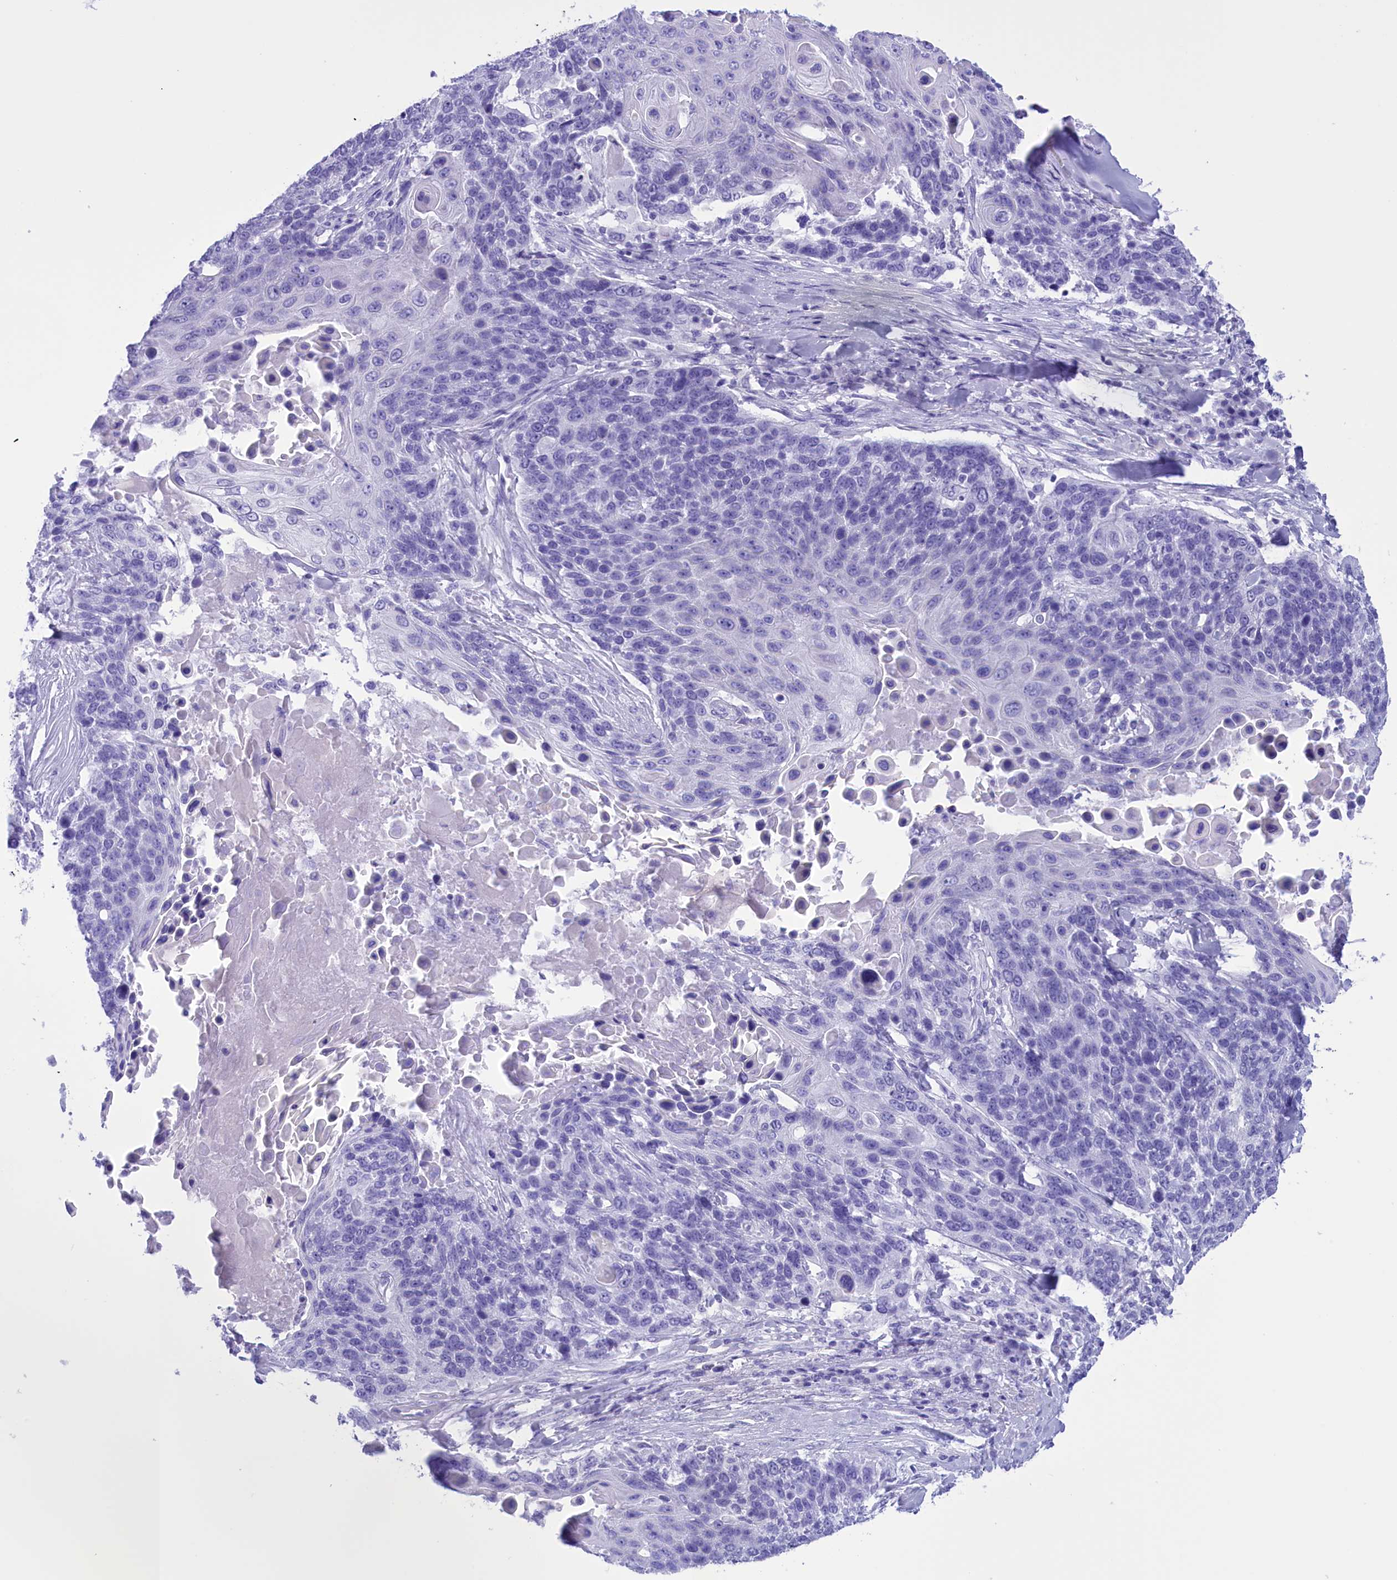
{"staining": {"intensity": "negative", "quantity": "none", "location": "none"}, "tissue": "lung cancer", "cell_type": "Tumor cells", "image_type": "cancer", "snomed": [{"axis": "morphology", "description": "Squamous cell carcinoma, NOS"}, {"axis": "topography", "description": "Lung"}], "caption": "IHC of human lung cancer reveals no positivity in tumor cells.", "gene": "BRI3", "patient": {"sex": "male", "age": 66}}